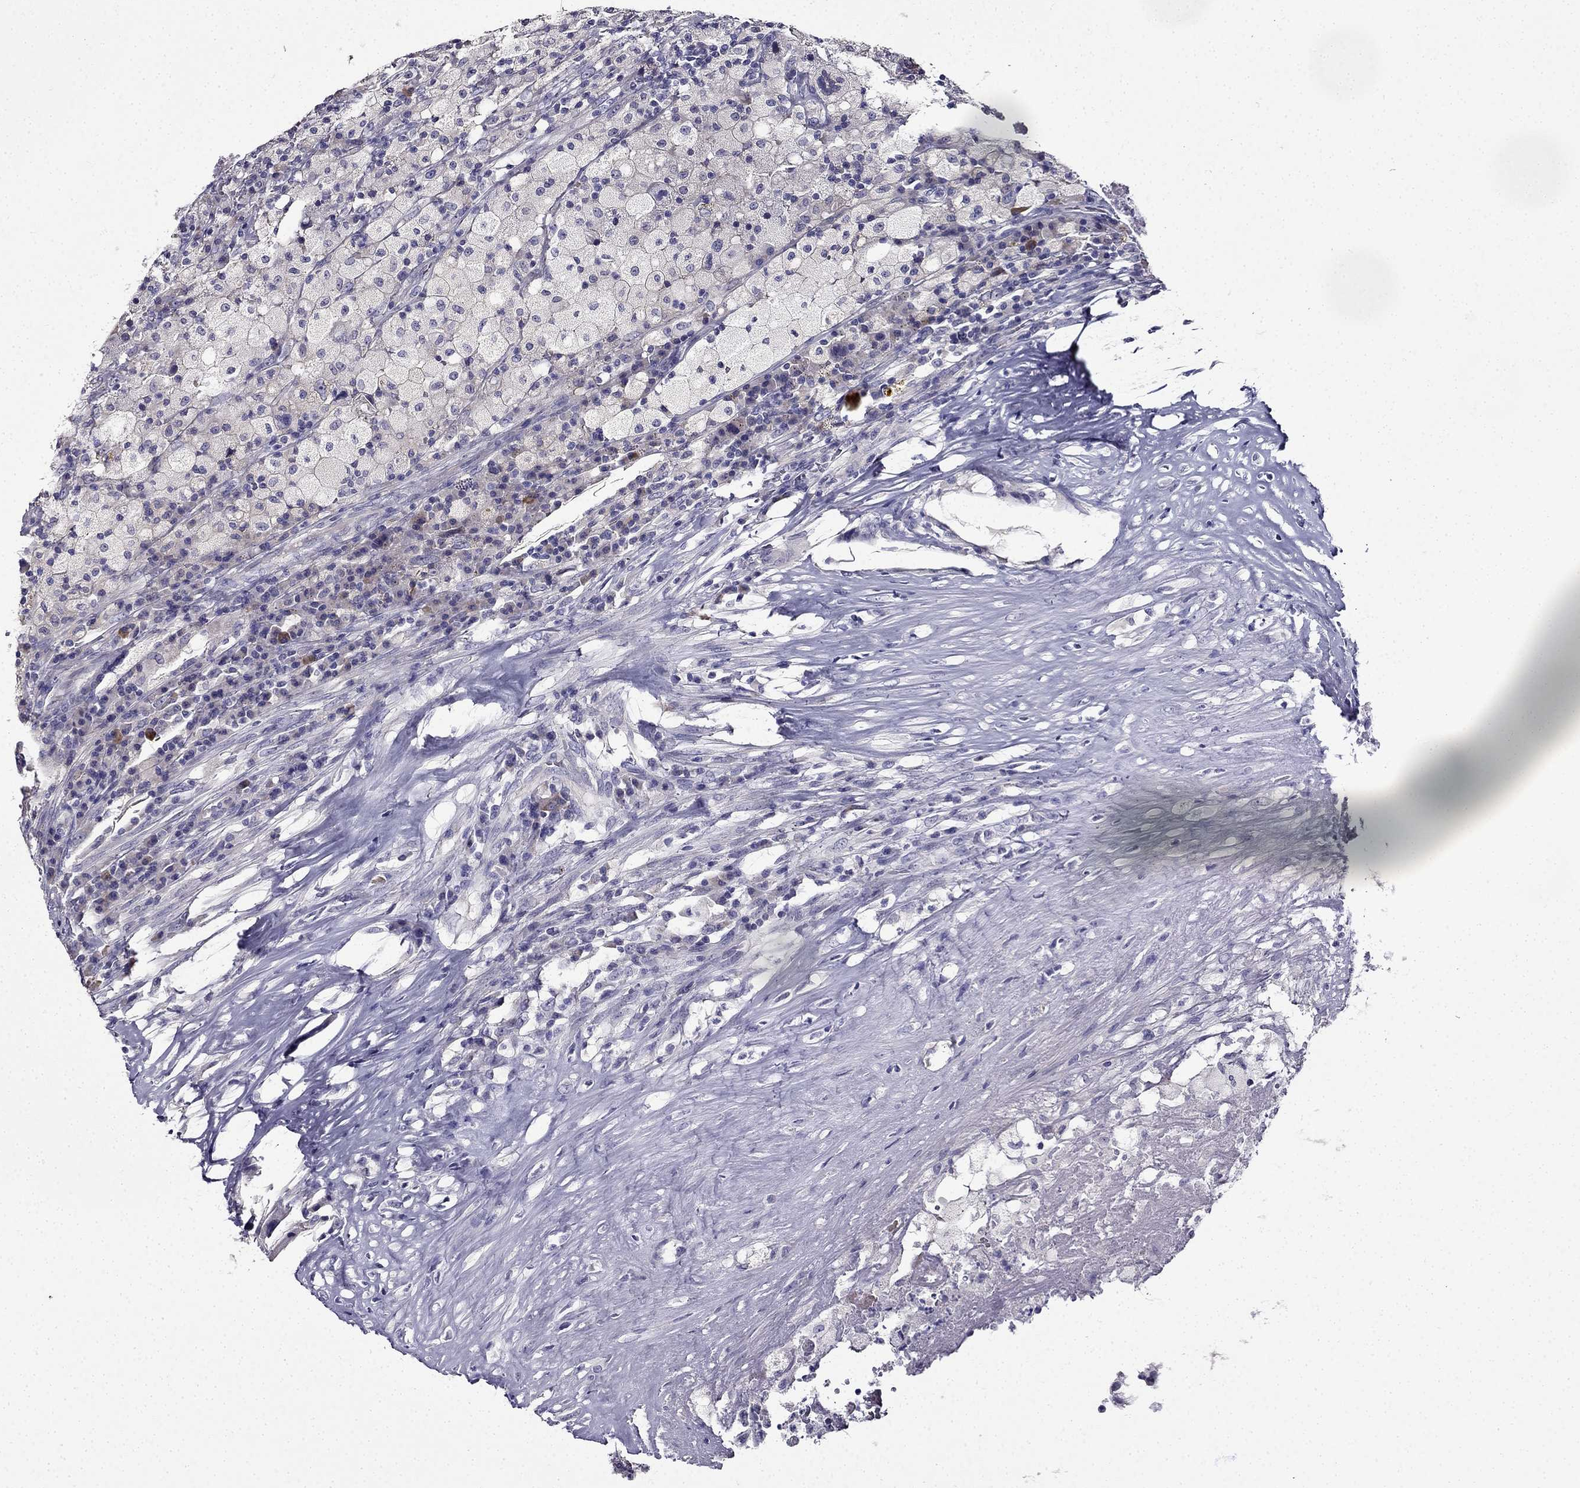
{"staining": {"intensity": "negative", "quantity": "none", "location": "none"}, "tissue": "testis cancer", "cell_type": "Tumor cells", "image_type": "cancer", "snomed": [{"axis": "morphology", "description": "Necrosis, NOS"}, {"axis": "morphology", "description": "Carcinoma, Embryonal, NOS"}, {"axis": "topography", "description": "Testis"}], "caption": "Testis cancer (embryonal carcinoma) was stained to show a protein in brown. There is no significant staining in tumor cells.", "gene": "TMEM266", "patient": {"sex": "male", "age": 19}}